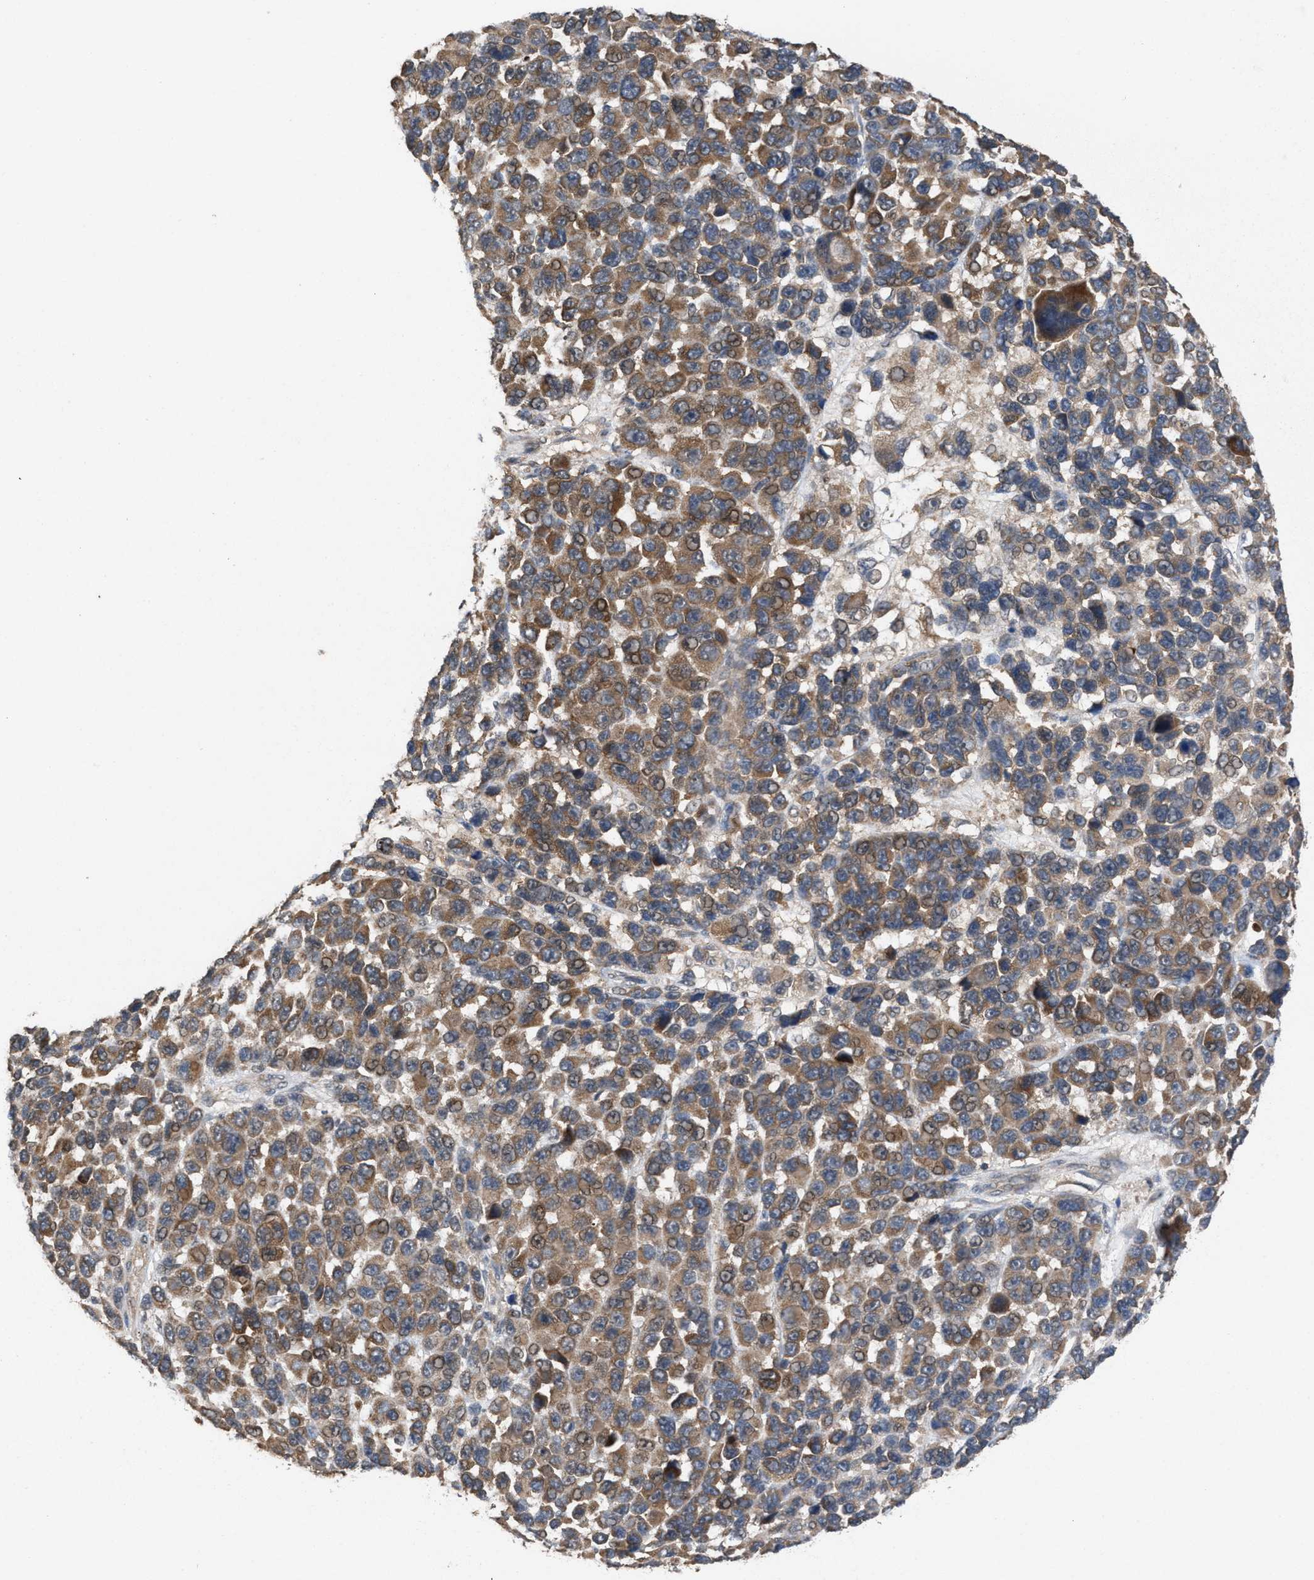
{"staining": {"intensity": "moderate", "quantity": ">75%", "location": "cytoplasmic/membranous"}, "tissue": "melanoma", "cell_type": "Tumor cells", "image_type": "cancer", "snomed": [{"axis": "morphology", "description": "Malignant melanoma, NOS"}, {"axis": "topography", "description": "Skin"}], "caption": "Melanoma stained with DAB (3,3'-diaminobenzidine) IHC exhibits medium levels of moderate cytoplasmic/membranous expression in about >75% of tumor cells.", "gene": "C9orf78", "patient": {"sex": "male", "age": 53}}